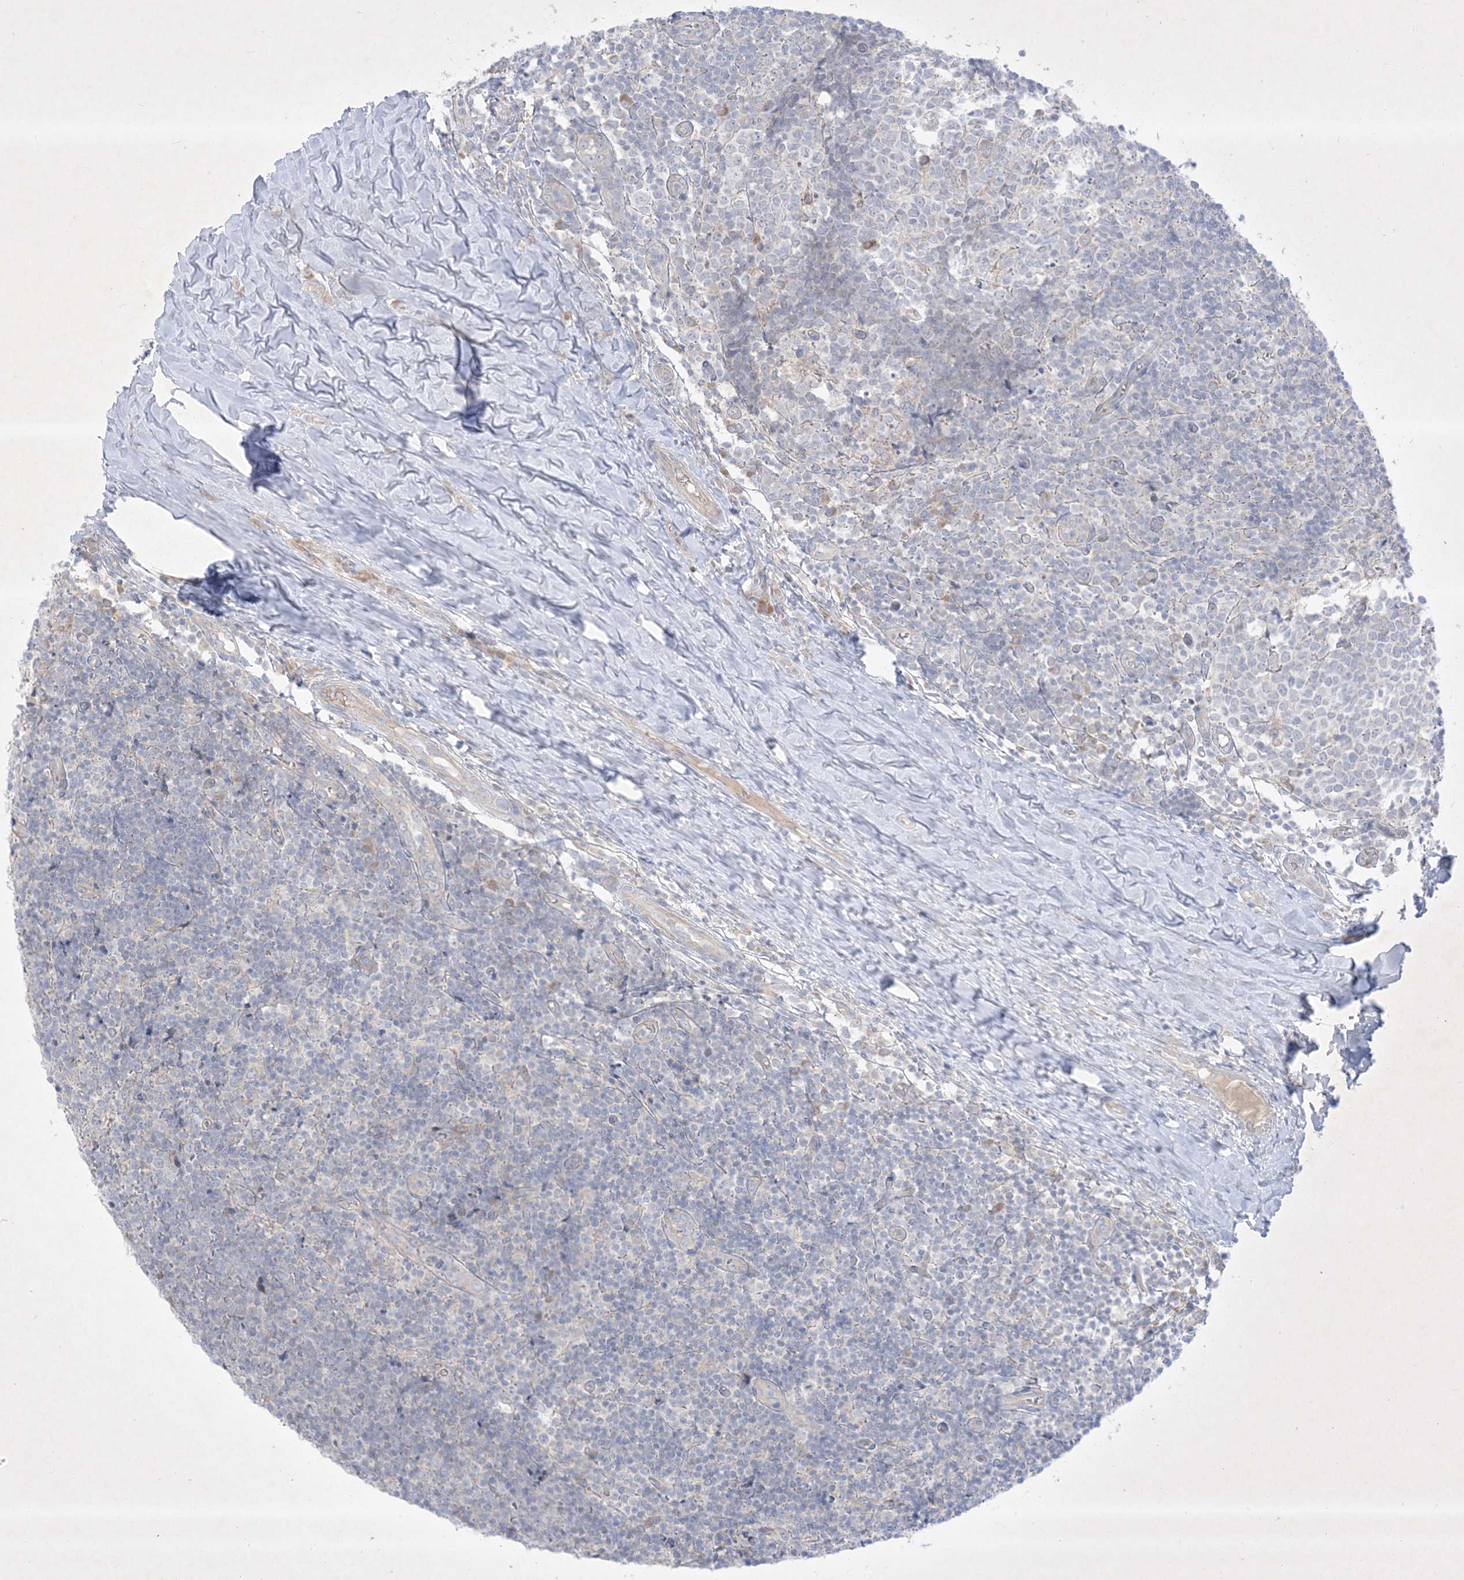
{"staining": {"intensity": "negative", "quantity": "none", "location": "none"}, "tissue": "tonsil", "cell_type": "Germinal center cells", "image_type": "normal", "snomed": [{"axis": "morphology", "description": "Normal tissue, NOS"}, {"axis": "topography", "description": "Tonsil"}], "caption": "Immunohistochemical staining of normal human tonsil shows no significant positivity in germinal center cells. The staining was performed using DAB (3,3'-diaminobenzidine) to visualize the protein expression in brown, while the nuclei were stained in blue with hematoxylin (Magnification: 20x).", "gene": "PLEKHA3", "patient": {"sex": "female", "age": 19}}